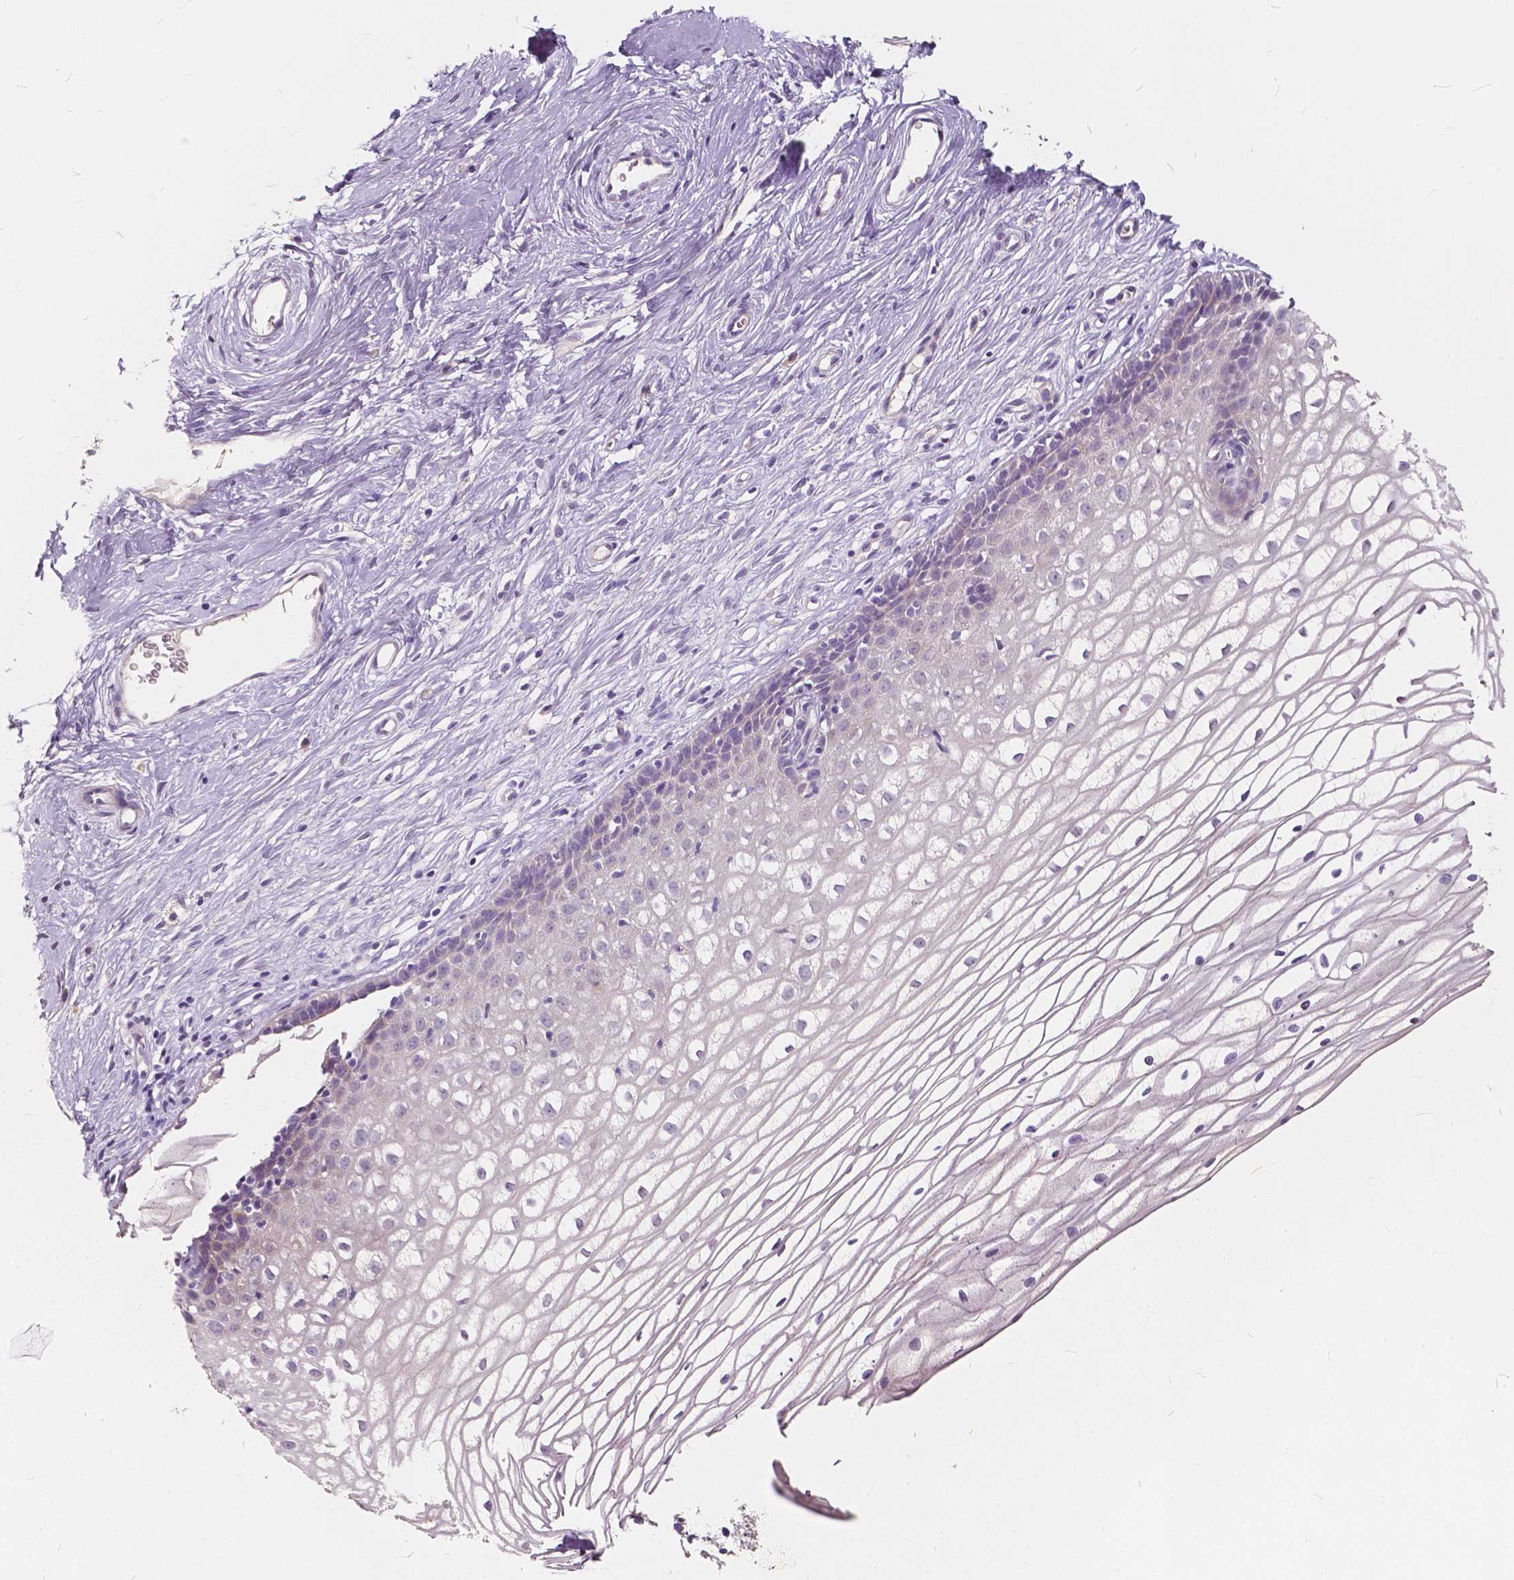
{"staining": {"intensity": "negative", "quantity": "none", "location": "none"}, "tissue": "cervix", "cell_type": "Glandular cells", "image_type": "normal", "snomed": [{"axis": "morphology", "description": "Normal tissue, NOS"}, {"axis": "topography", "description": "Cervix"}], "caption": "IHC photomicrograph of unremarkable human cervix stained for a protein (brown), which displays no positivity in glandular cells.", "gene": "SLC7A8", "patient": {"sex": "female", "age": 40}}